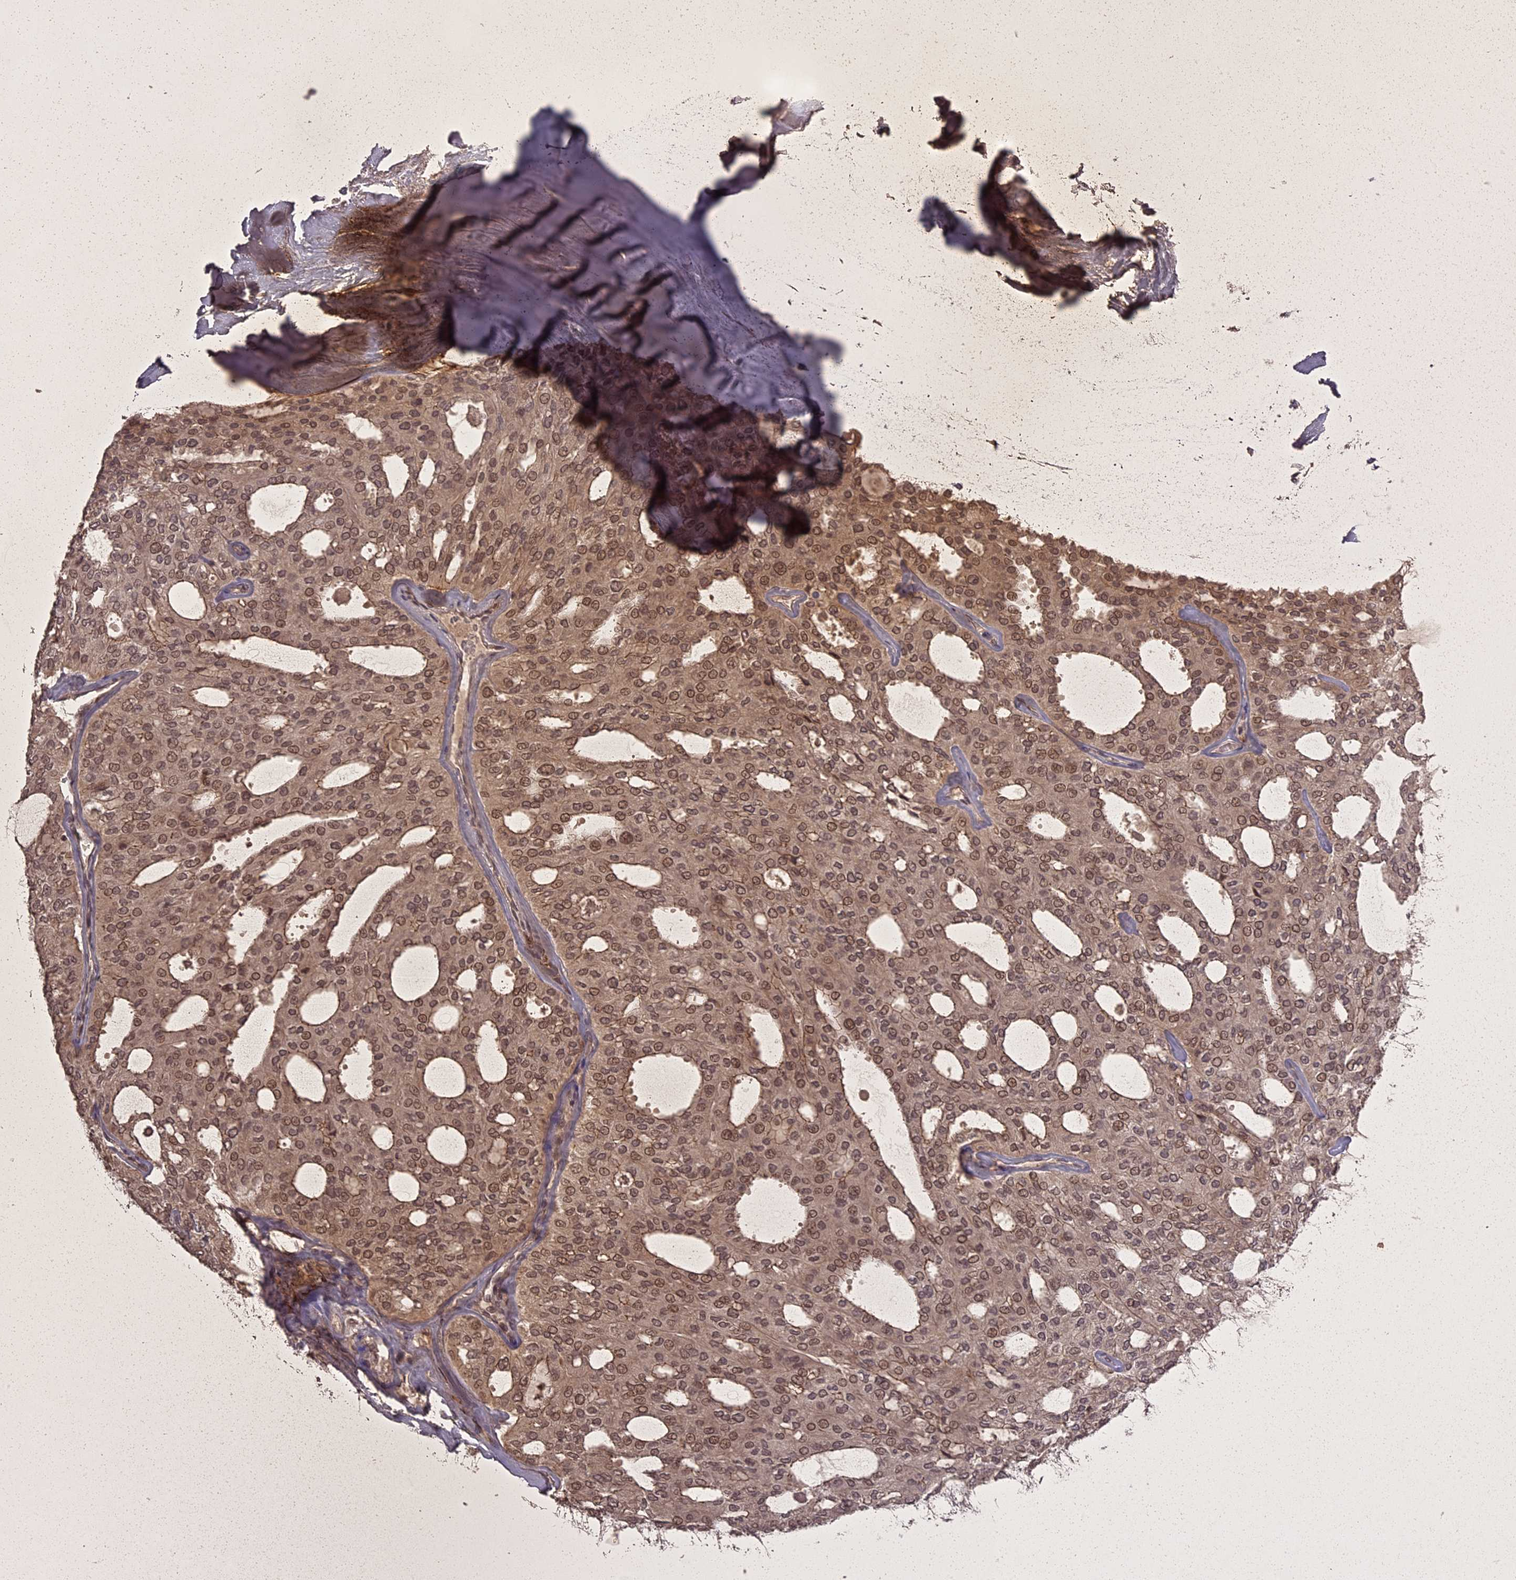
{"staining": {"intensity": "moderate", "quantity": ">75%", "location": "cytoplasmic/membranous,nuclear"}, "tissue": "thyroid cancer", "cell_type": "Tumor cells", "image_type": "cancer", "snomed": [{"axis": "morphology", "description": "Follicular adenoma carcinoma, NOS"}, {"axis": "topography", "description": "Thyroid gland"}], "caption": "Immunohistochemical staining of human thyroid cancer (follicular adenoma carcinoma) reveals moderate cytoplasmic/membranous and nuclear protein expression in about >75% of tumor cells.", "gene": "ING5", "patient": {"sex": "male", "age": 75}}